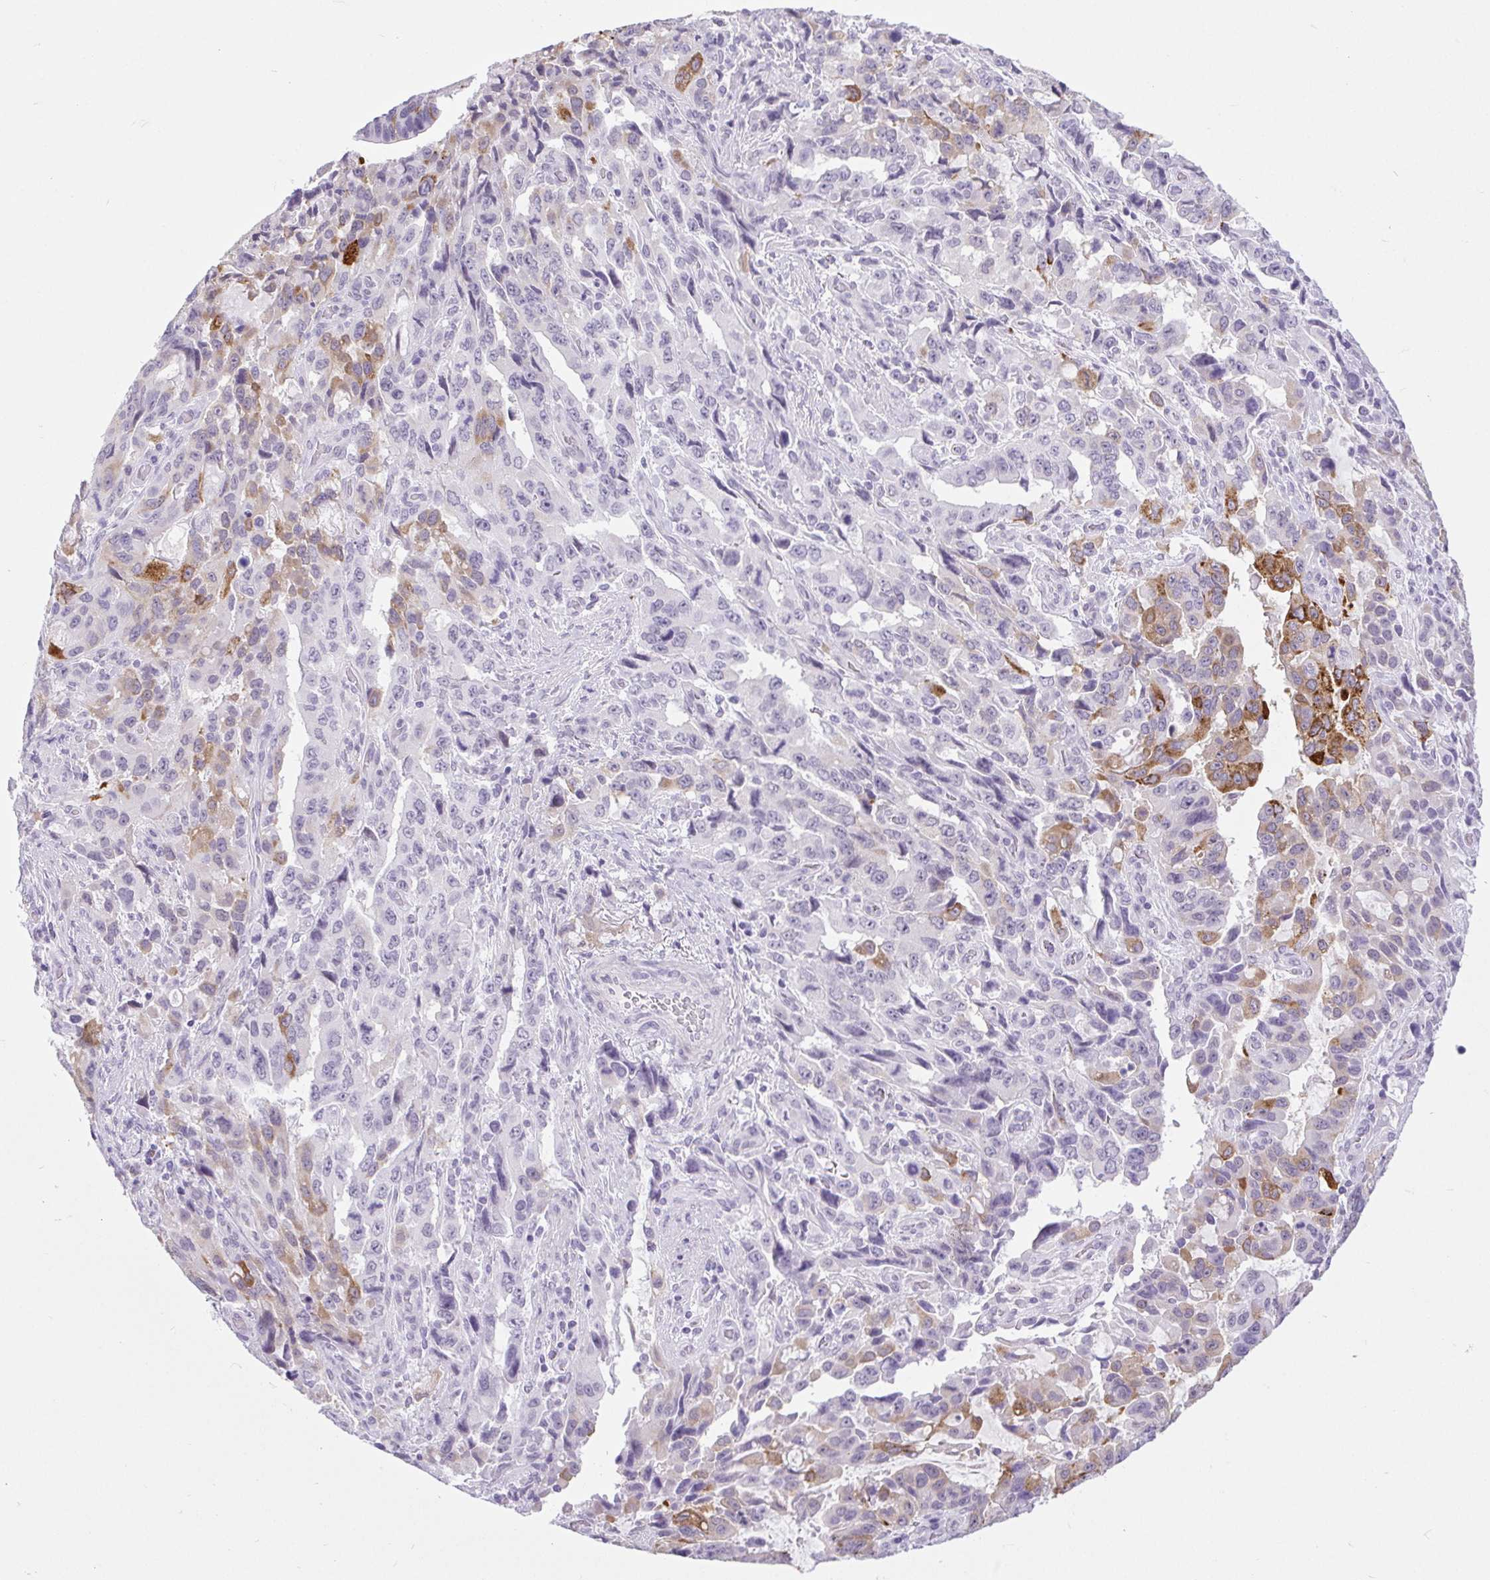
{"staining": {"intensity": "moderate", "quantity": "<25%", "location": "cytoplasmic/membranous"}, "tissue": "stomach cancer", "cell_type": "Tumor cells", "image_type": "cancer", "snomed": [{"axis": "morphology", "description": "Adenocarcinoma, NOS"}, {"axis": "topography", "description": "Stomach, upper"}], "caption": "An immunohistochemistry (IHC) photomicrograph of neoplastic tissue is shown. Protein staining in brown labels moderate cytoplasmic/membranous positivity in stomach cancer (adenocarcinoma) within tumor cells.", "gene": "BCAS1", "patient": {"sex": "male", "age": 85}}